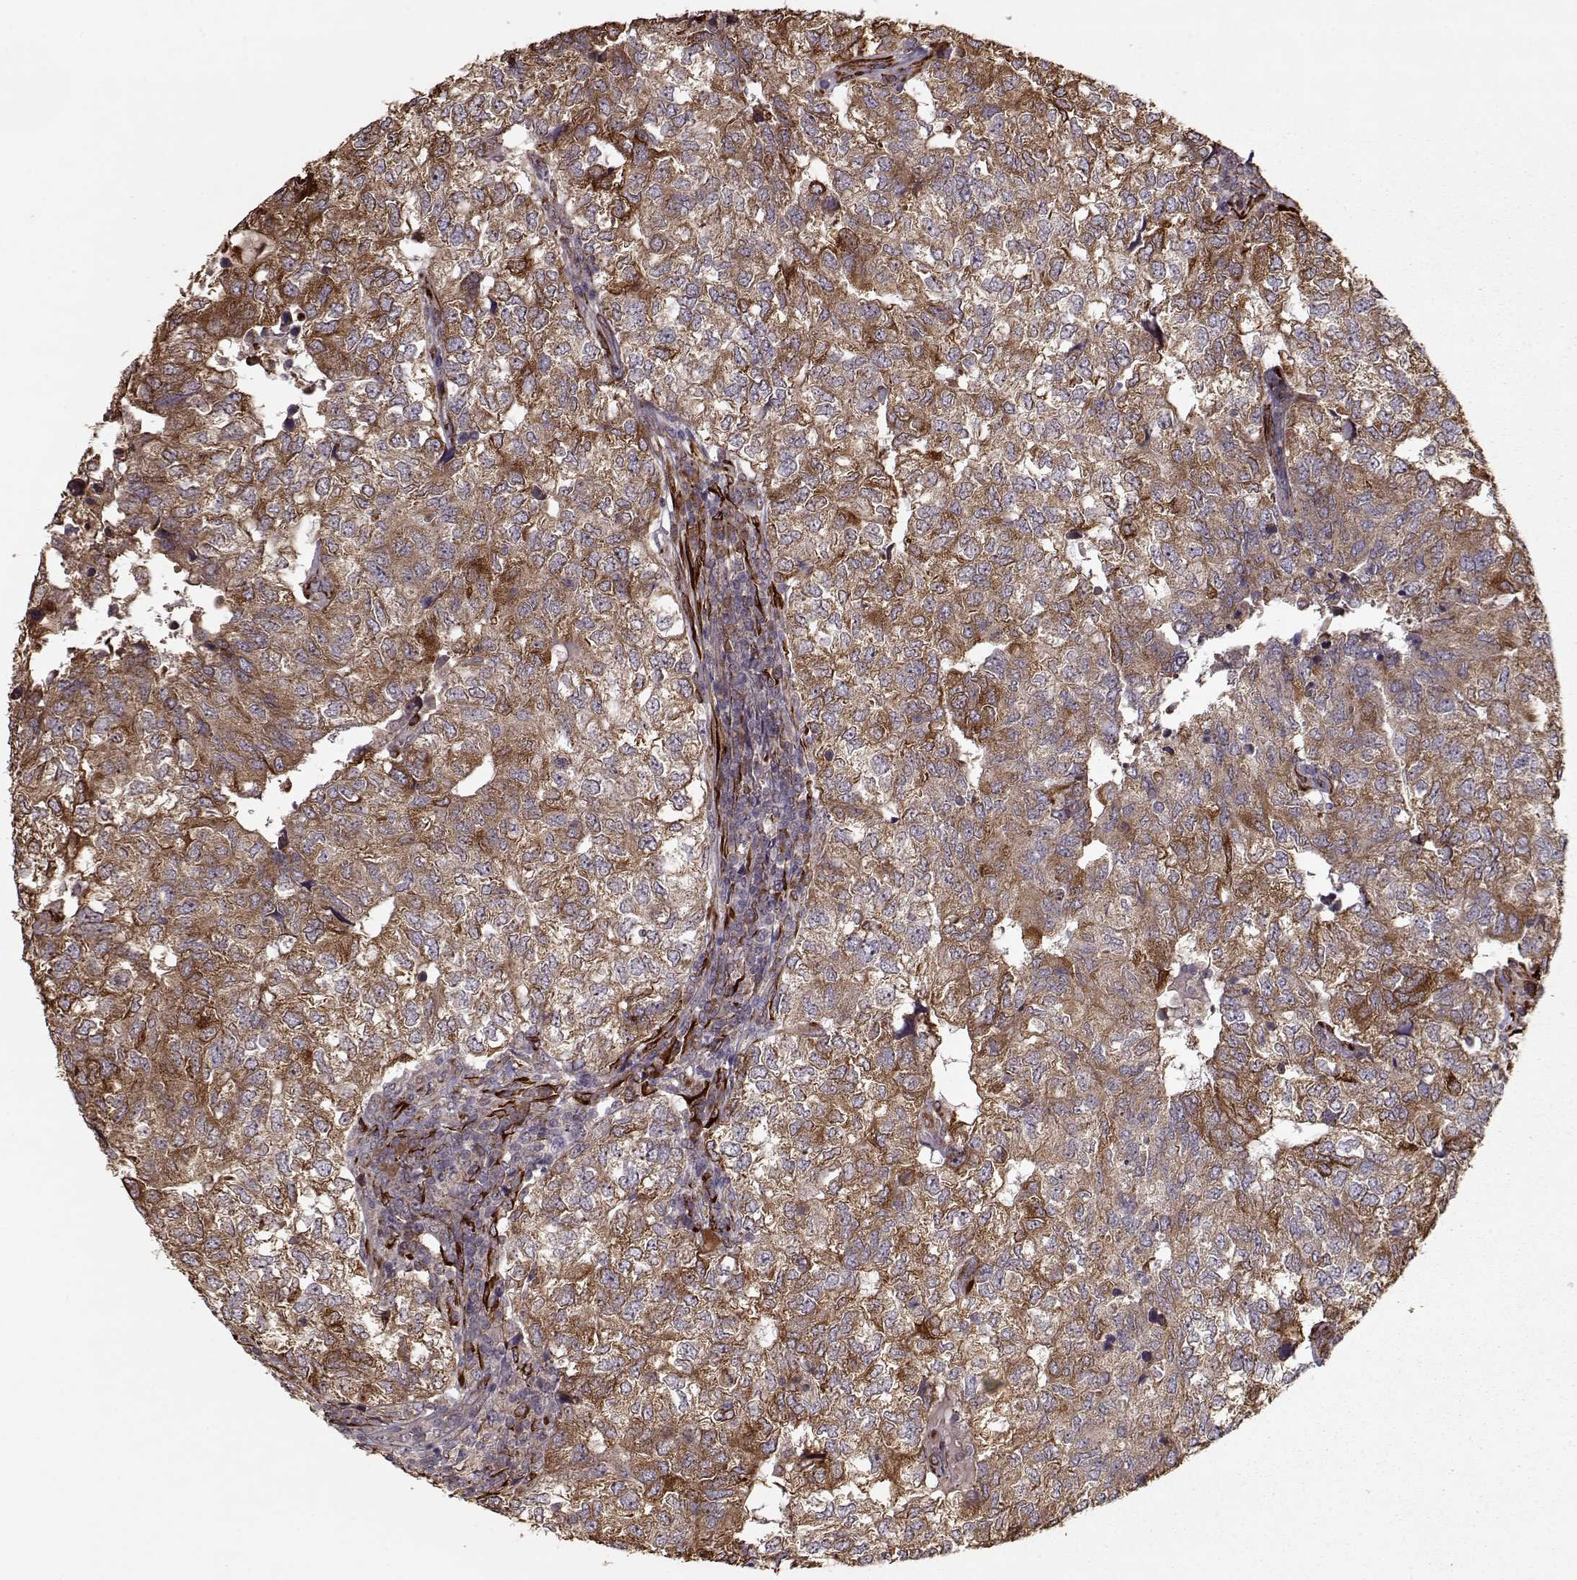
{"staining": {"intensity": "moderate", "quantity": ">75%", "location": "cytoplasmic/membranous"}, "tissue": "breast cancer", "cell_type": "Tumor cells", "image_type": "cancer", "snomed": [{"axis": "morphology", "description": "Duct carcinoma"}, {"axis": "topography", "description": "Breast"}], "caption": "Protein expression analysis of human breast cancer reveals moderate cytoplasmic/membranous positivity in approximately >75% of tumor cells. (DAB (3,3'-diaminobenzidine) IHC with brightfield microscopy, high magnification).", "gene": "IMMP1L", "patient": {"sex": "female", "age": 30}}